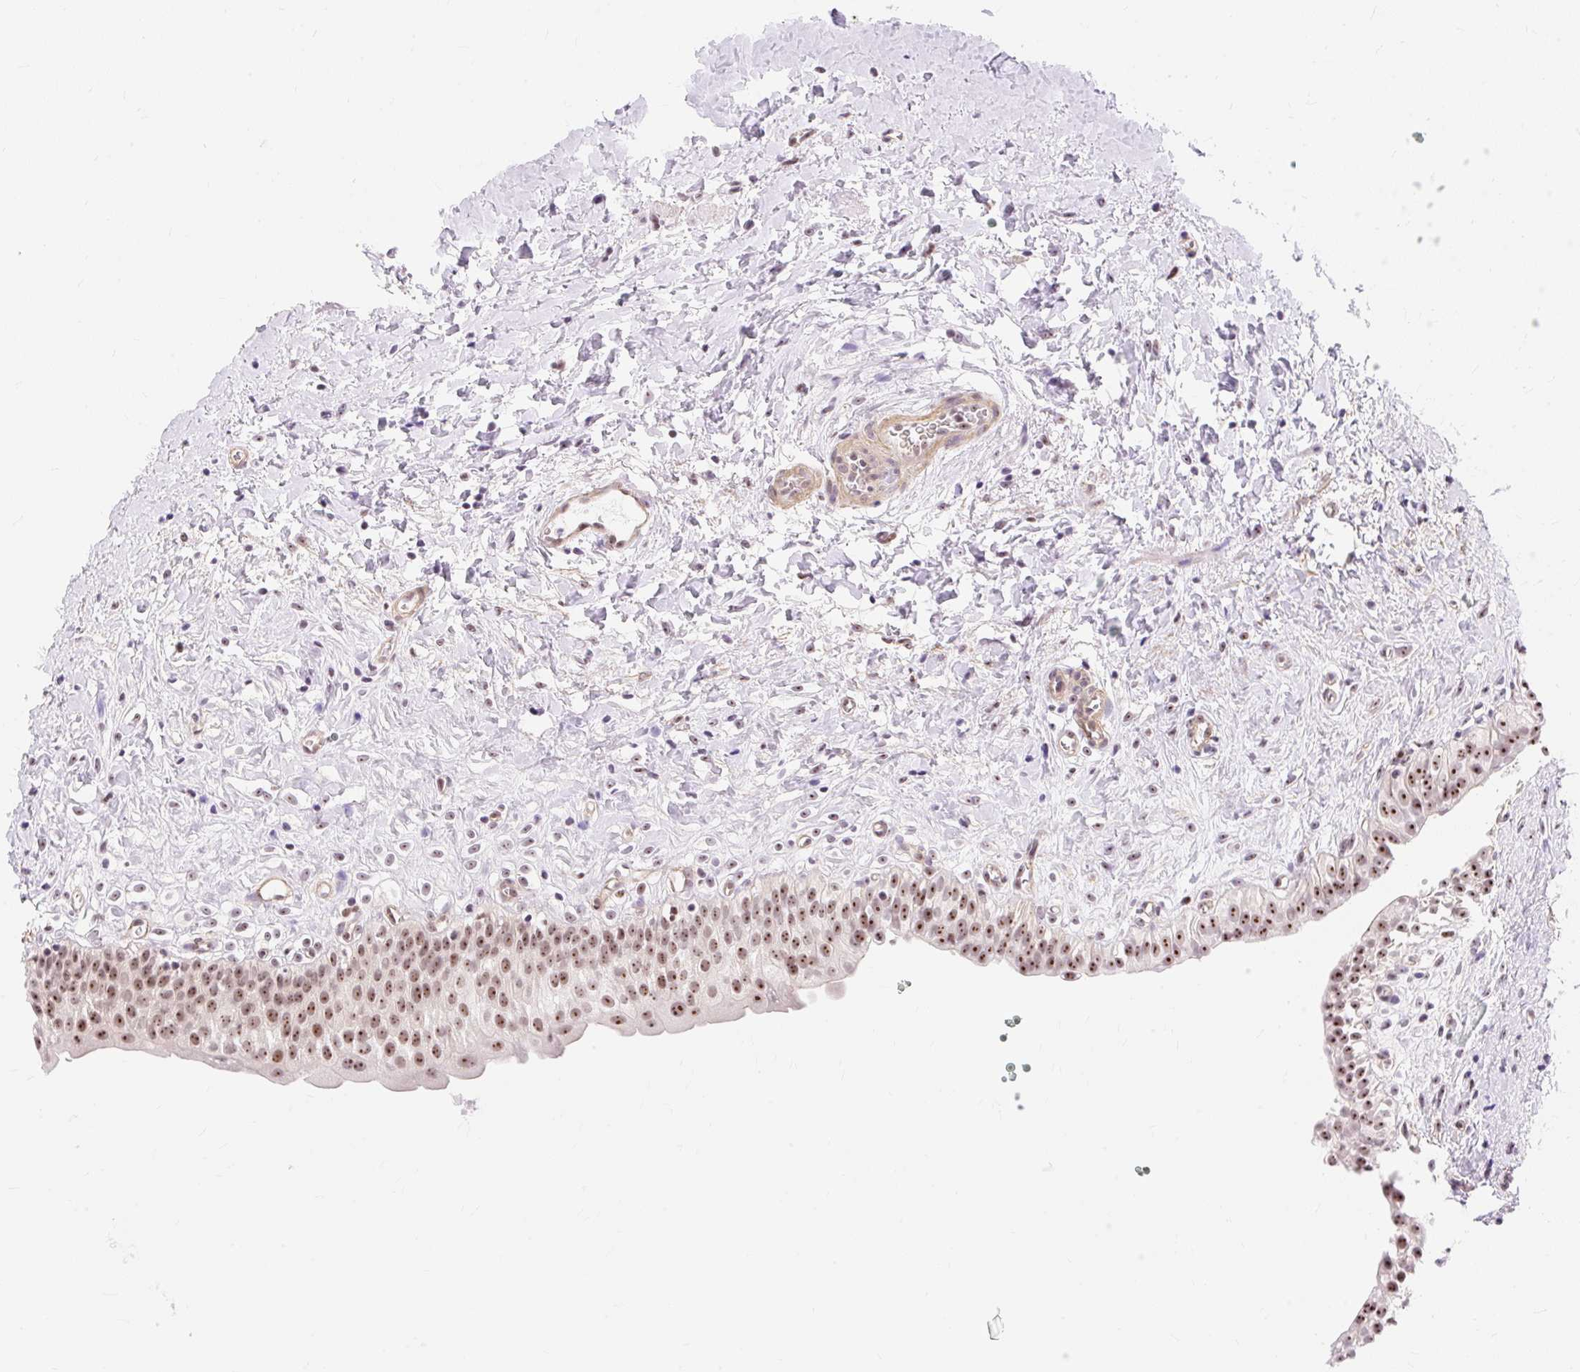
{"staining": {"intensity": "moderate", "quantity": ">75%", "location": "nuclear"}, "tissue": "urinary bladder", "cell_type": "Urothelial cells", "image_type": "normal", "snomed": [{"axis": "morphology", "description": "Normal tissue, NOS"}, {"axis": "topography", "description": "Urinary bladder"}], "caption": "Protein expression analysis of benign human urinary bladder reveals moderate nuclear staining in about >75% of urothelial cells. (Stains: DAB (3,3'-diaminobenzidine) in brown, nuclei in blue, Microscopy: brightfield microscopy at high magnification).", "gene": "OBP2A", "patient": {"sex": "male", "age": 51}}